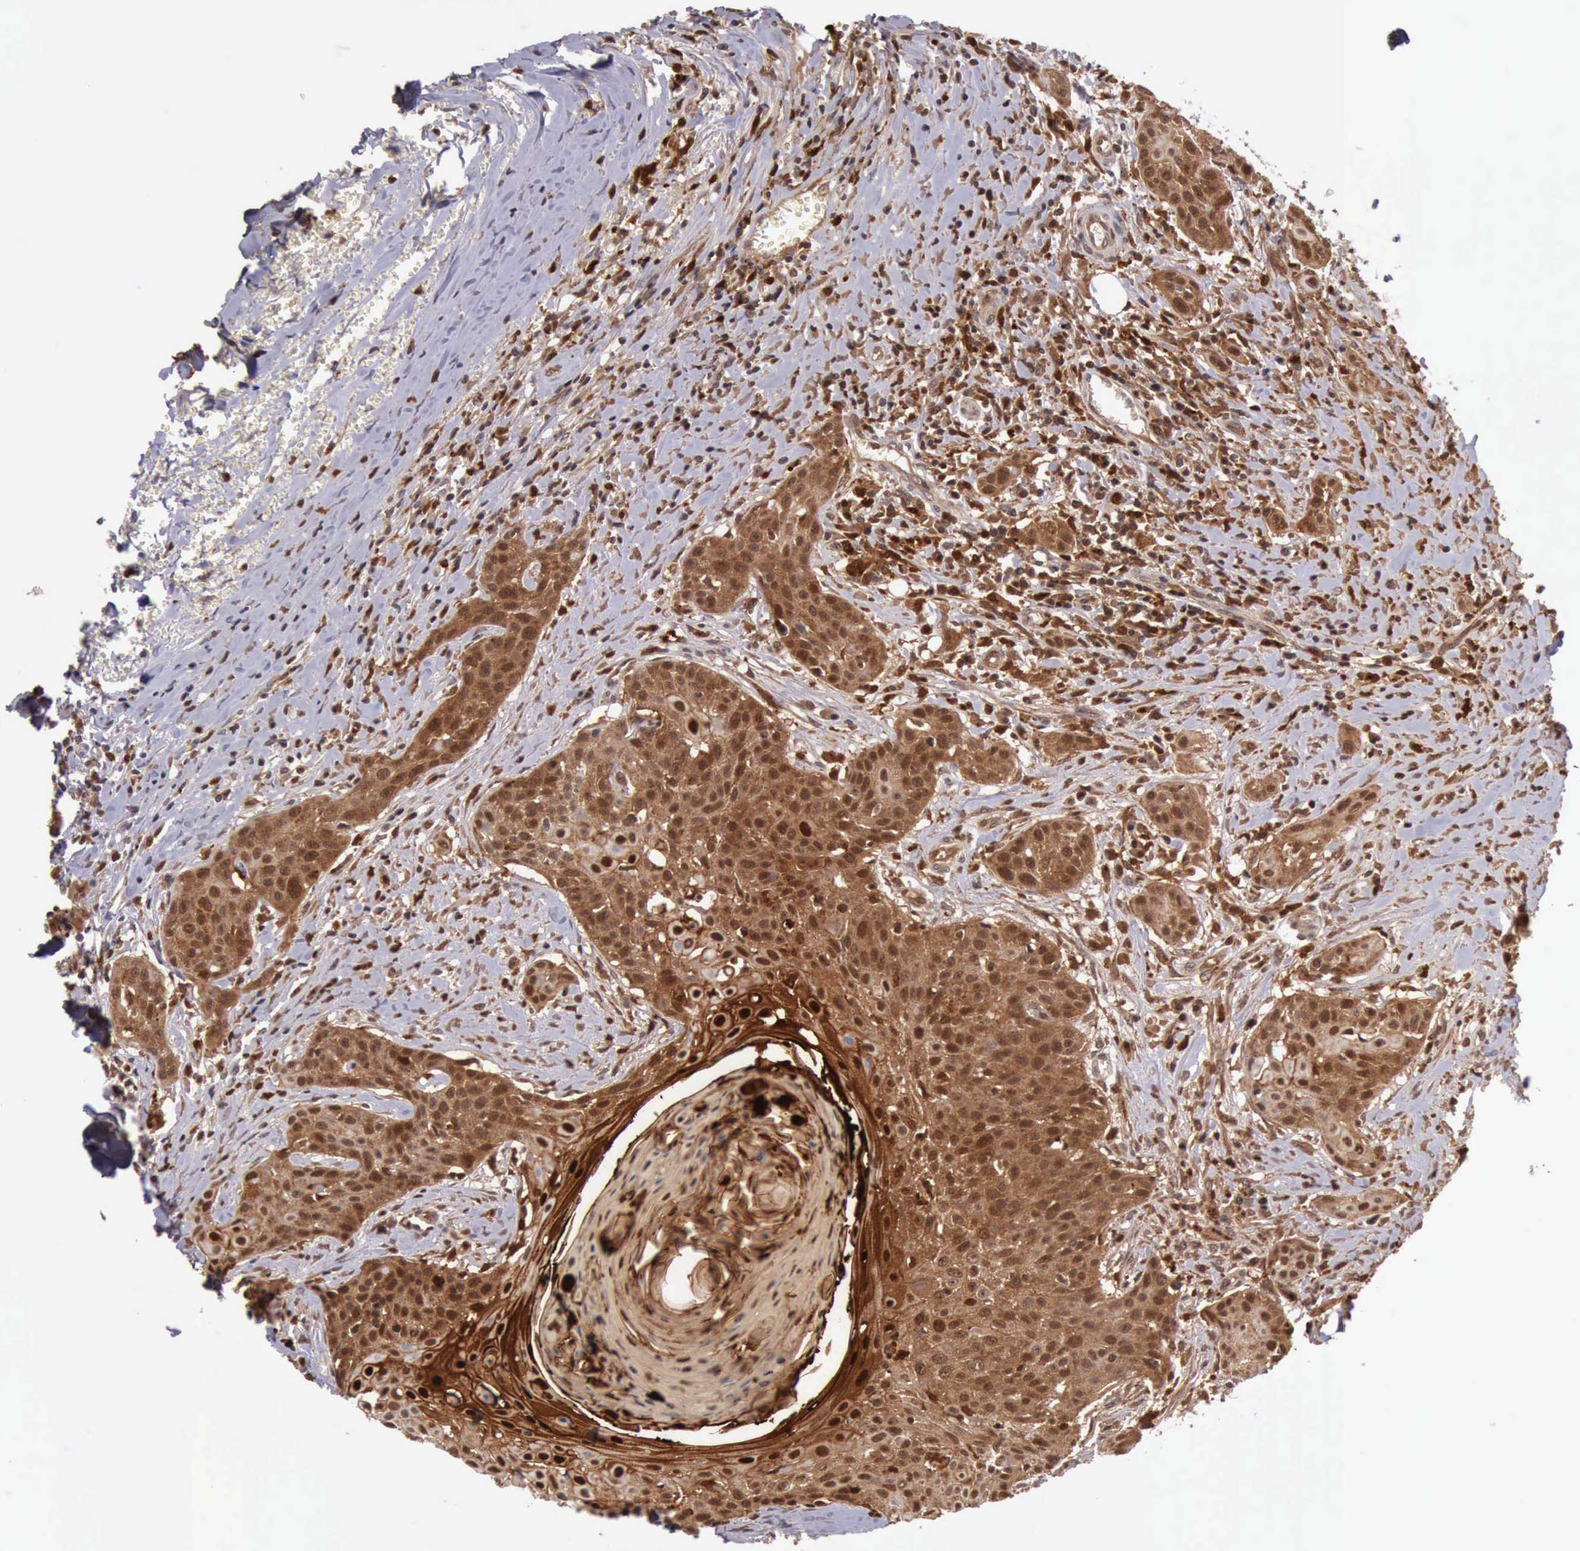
{"staining": {"intensity": "strong", "quantity": ">75%", "location": "cytoplasmic/membranous,nuclear"}, "tissue": "head and neck cancer", "cell_type": "Tumor cells", "image_type": "cancer", "snomed": [{"axis": "morphology", "description": "Squamous cell carcinoma, NOS"}, {"axis": "morphology", "description": "Squamous cell carcinoma, metastatic, NOS"}, {"axis": "topography", "description": "Lymph node"}, {"axis": "topography", "description": "Salivary gland"}, {"axis": "topography", "description": "Head-Neck"}], "caption": "High-power microscopy captured an immunohistochemistry (IHC) image of head and neck cancer (metastatic squamous cell carcinoma), revealing strong cytoplasmic/membranous and nuclear expression in approximately >75% of tumor cells. (DAB (3,3'-diaminobenzidine) = brown stain, brightfield microscopy at high magnification).", "gene": "CSTA", "patient": {"sex": "female", "age": 74}}